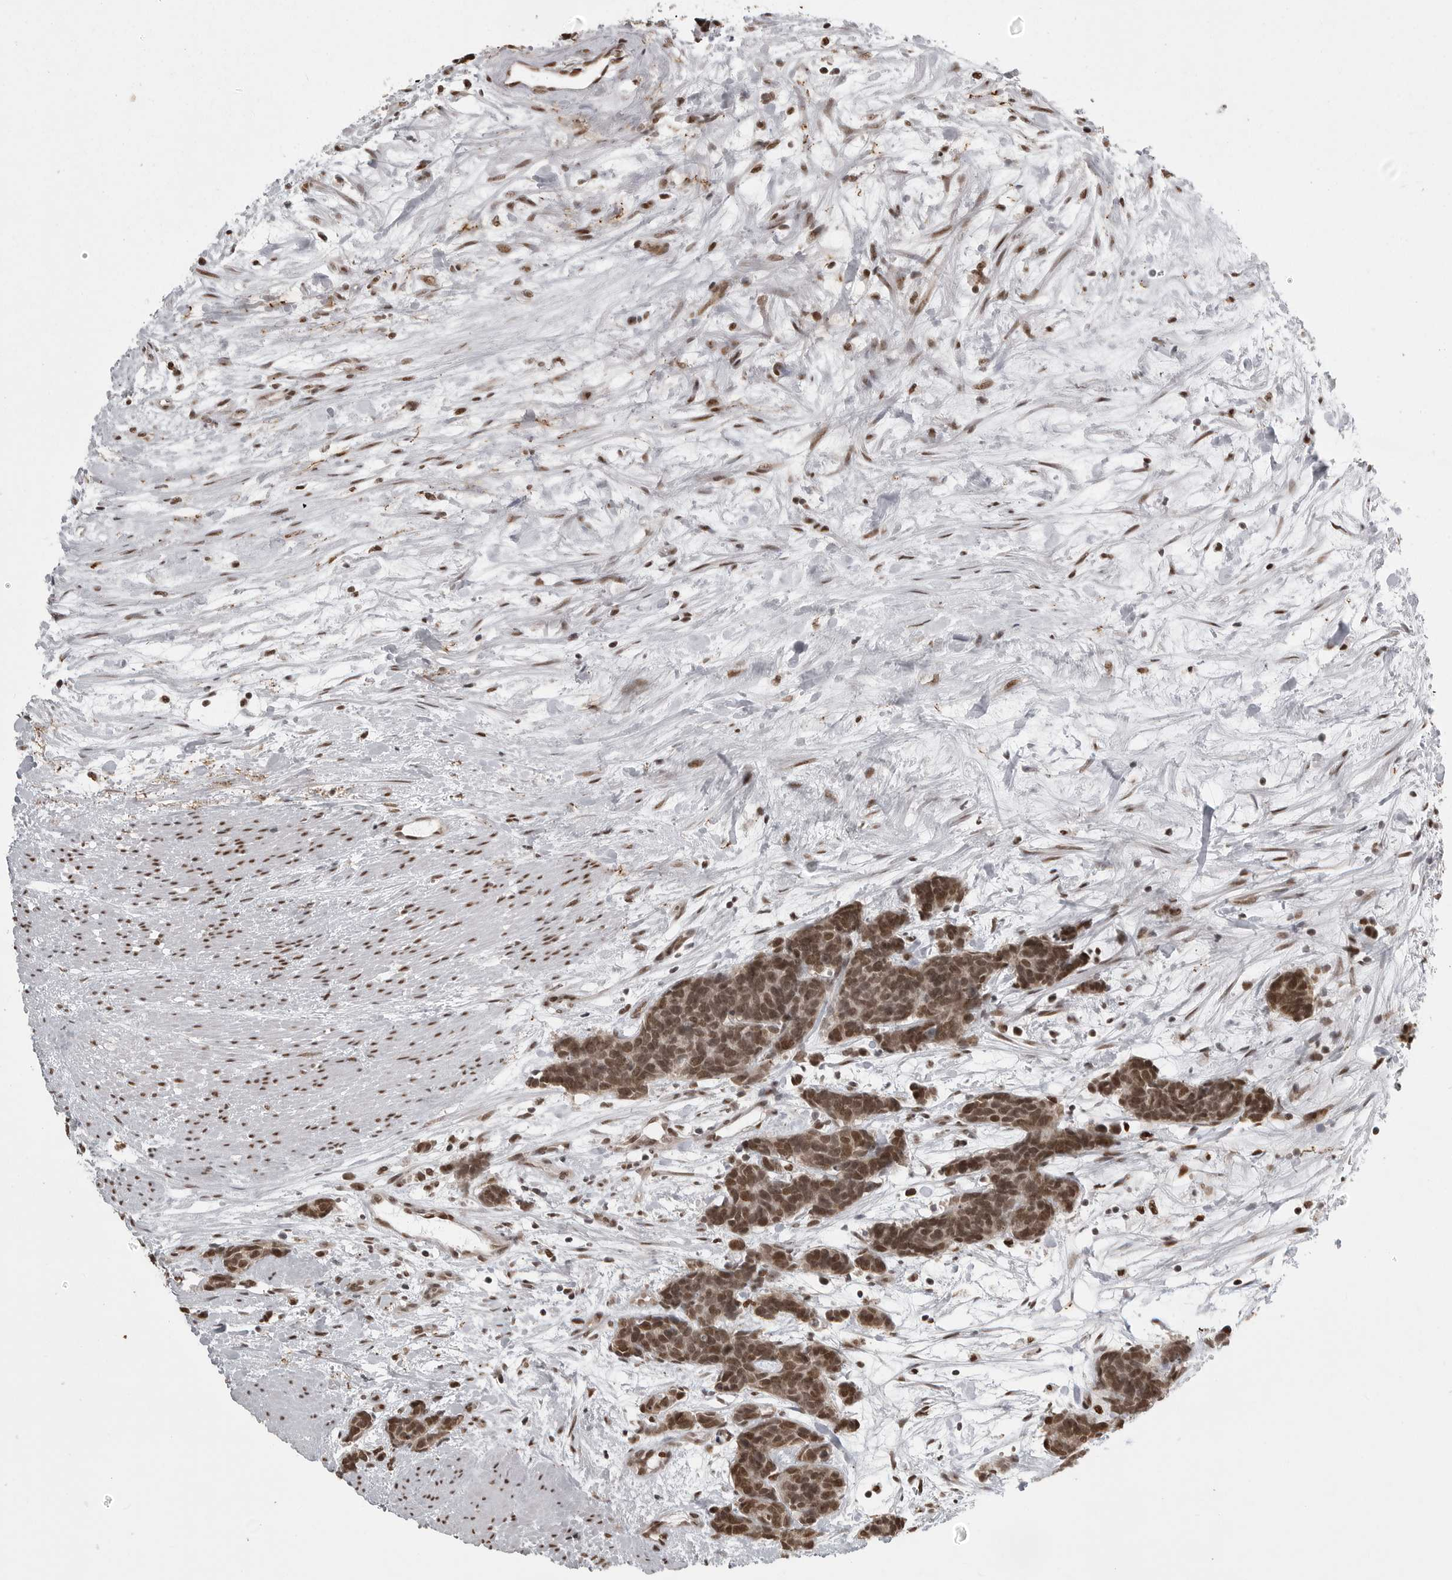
{"staining": {"intensity": "strong", "quantity": ">75%", "location": "nuclear"}, "tissue": "carcinoid", "cell_type": "Tumor cells", "image_type": "cancer", "snomed": [{"axis": "morphology", "description": "Carcinoma, NOS"}, {"axis": "morphology", "description": "Carcinoid, malignant, NOS"}, {"axis": "topography", "description": "Urinary bladder"}], "caption": "Protein staining by immunohistochemistry reveals strong nuclear expression in about >75% of tumor cells in carcinoid.", "gene": "YAF2", "patient": {"sex": "male", "age": 57}}